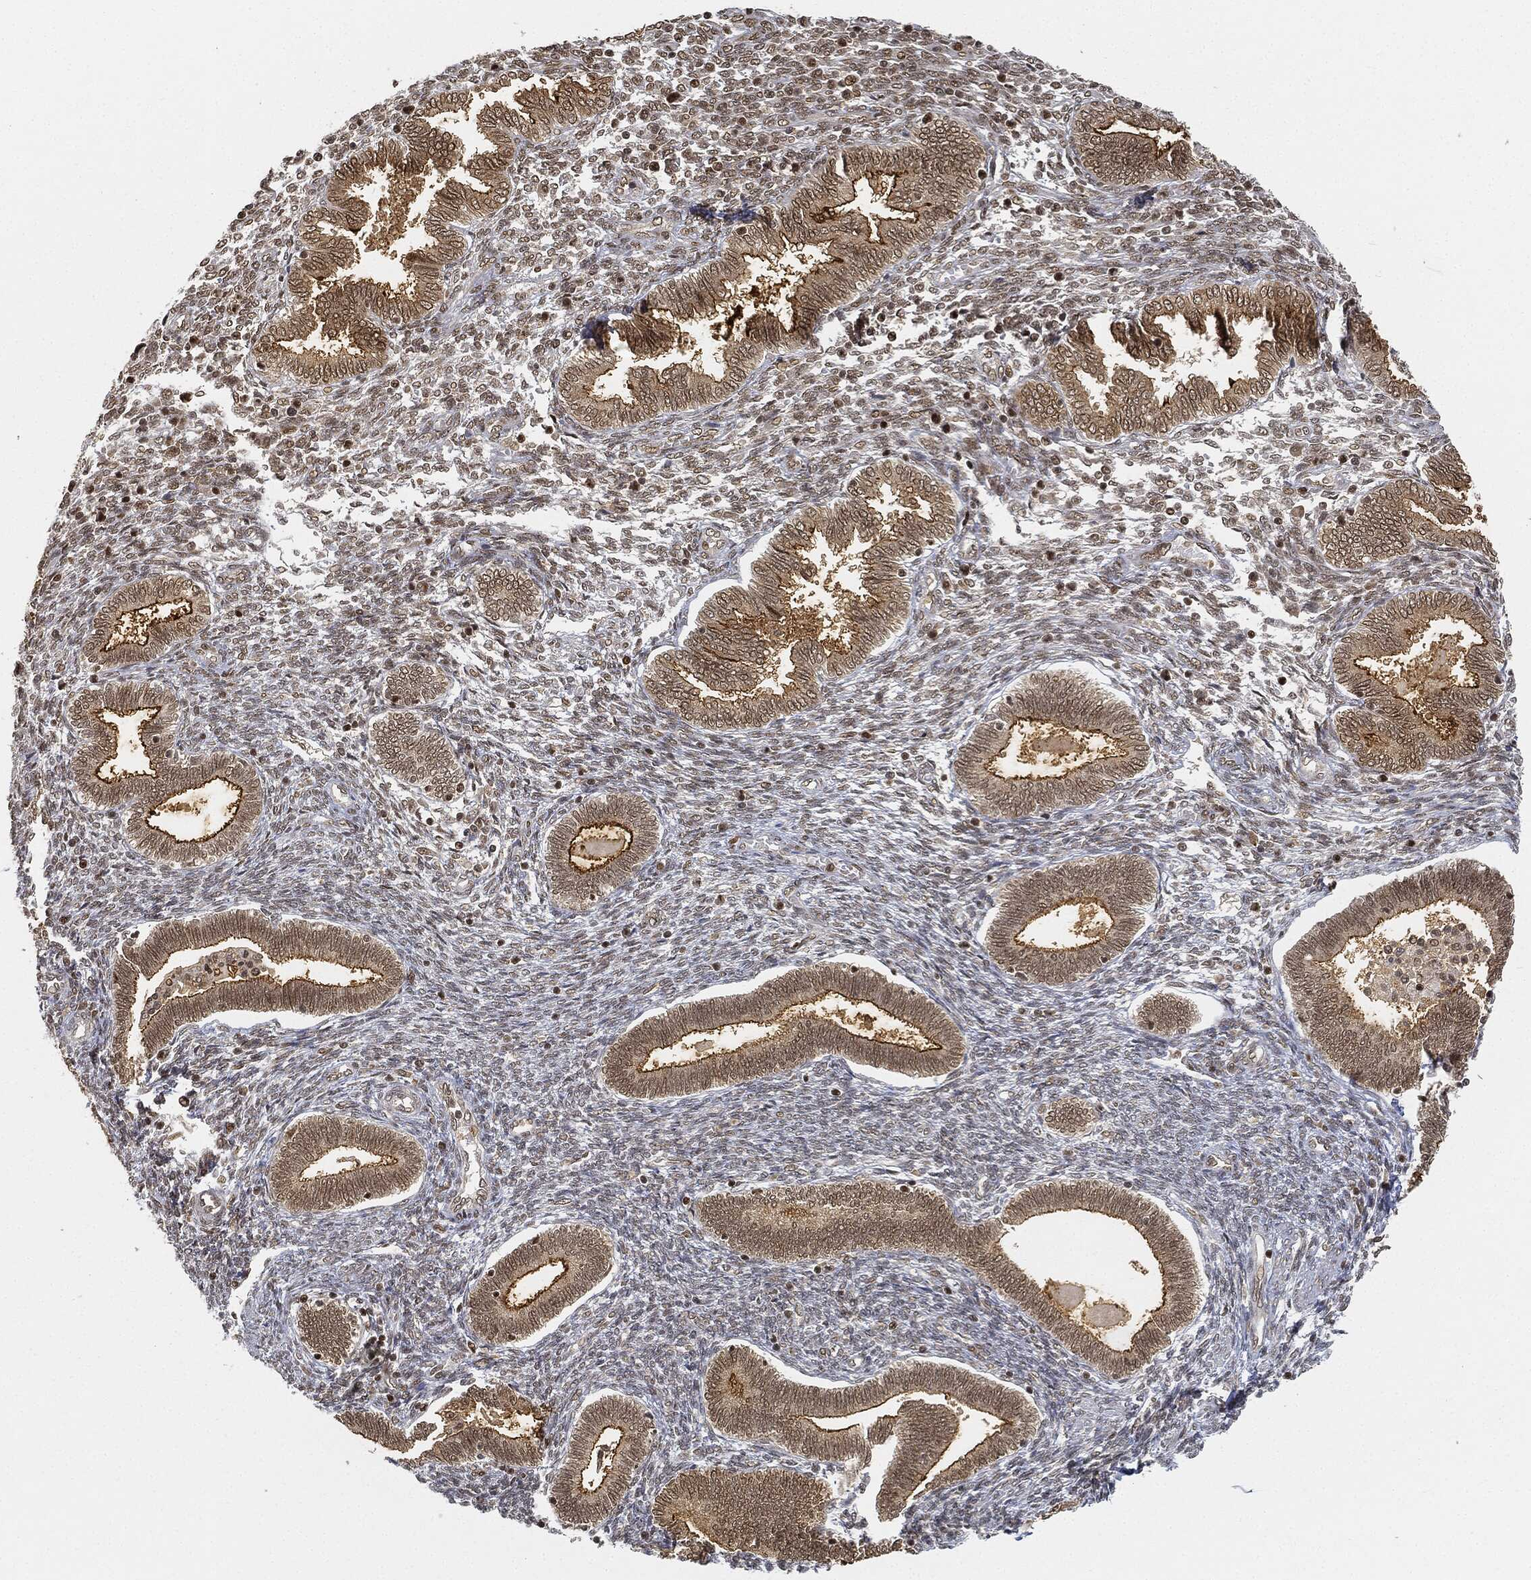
{"staining": {"intensity": "moderate", "quantity": "<25%", "location": "nuclear"}, "tissue": "endometrium", "cell_type": "Cells in endometrial stroma", "image_type": "normal", "snomed": [{"axis": "morphology", "description": "Normal tissue, NOS"}, {"axis": "topography", "description": "Endometrium"}], "caption": "Immunohistochemical staining of normal human endometrium shows moderate nuclear protein expression in approximately <25% of cells in endometrial stroma.", "gene": "CIB1", "patient": {"sex": "female", "age": 42}}